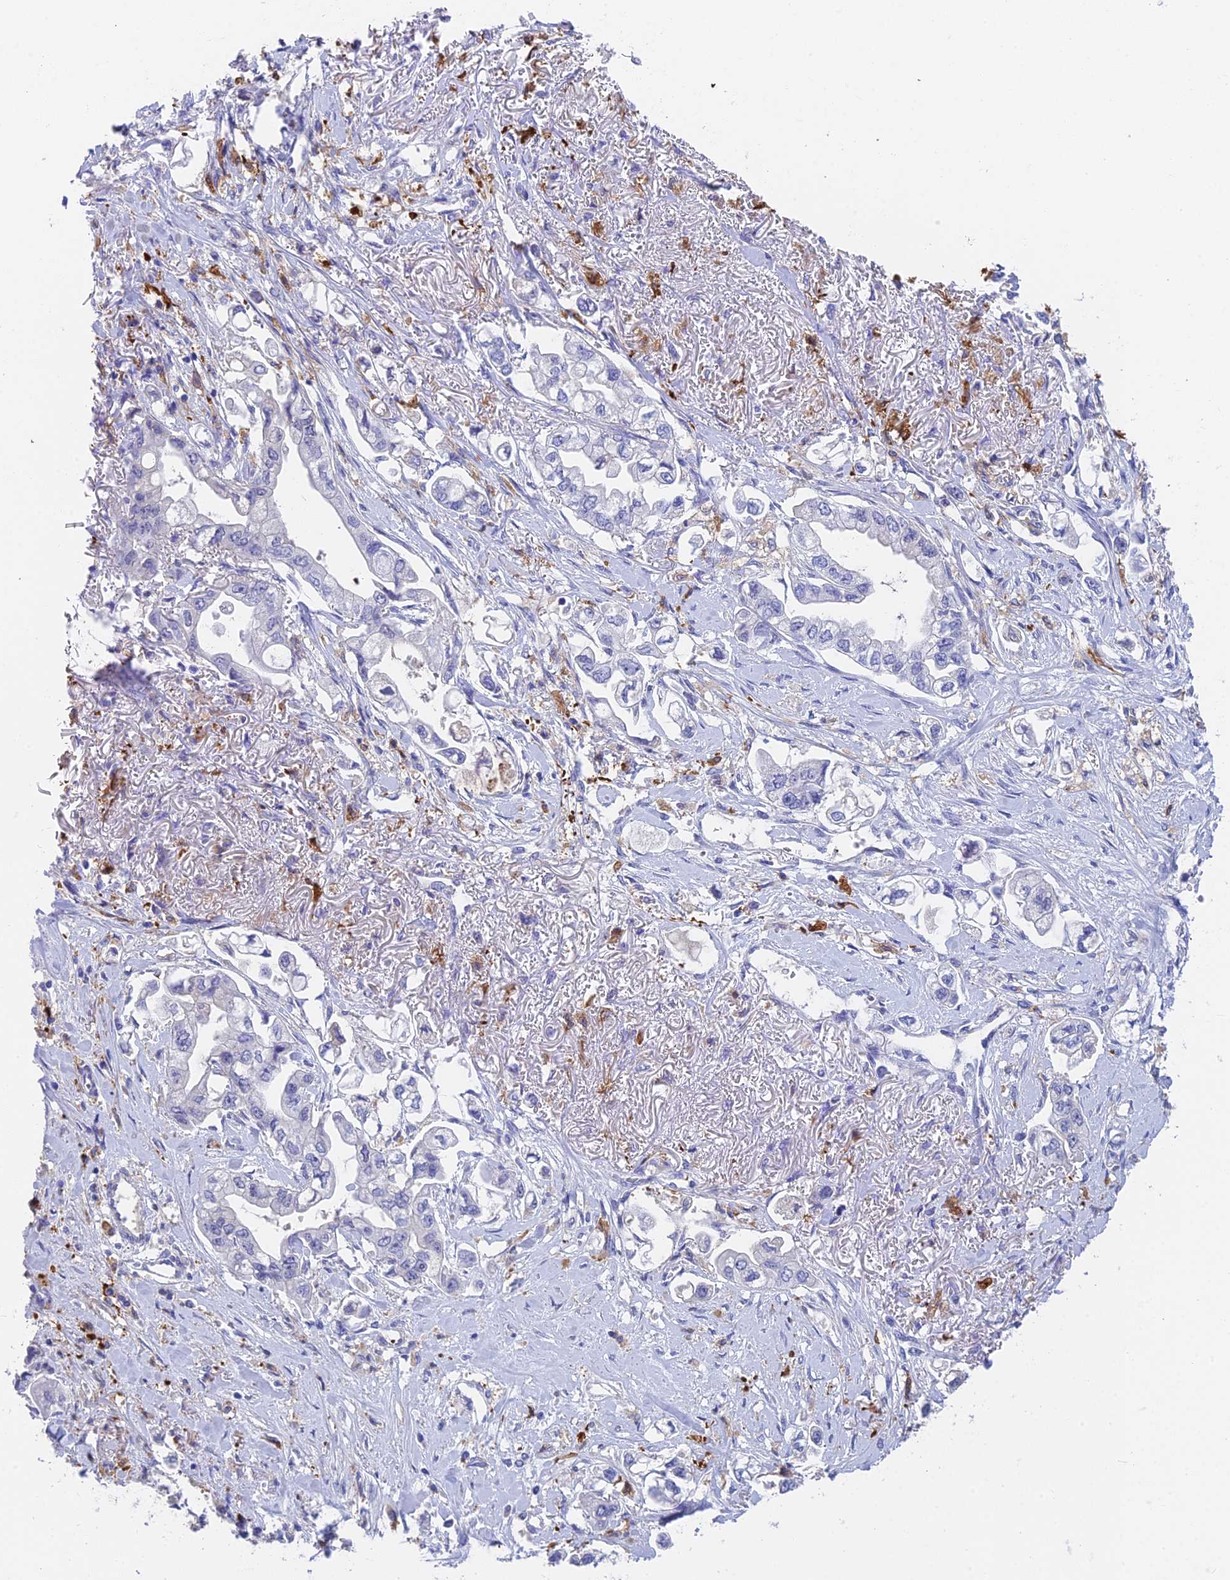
{"staining": {"intensity": "negative", "quantity": "none", "location": "none"}, "tissue": "stomach cancer", "cell_type": "Tumor cells", "image_type": "cancer", "snomed": [{"axis": "morphology", "description": "Adenocarcinoma, NOS"}, {"axis": "topography", "description": "Stomach"}], "caption": "Immunohistochemistry micrograph of stomach cancer (adenocarcinoma) stained for a protein (brown), which reveals no staining in tumor cells.", "gene": "ADAMTS13", "patient": {"sex": "male", "age": 62}}